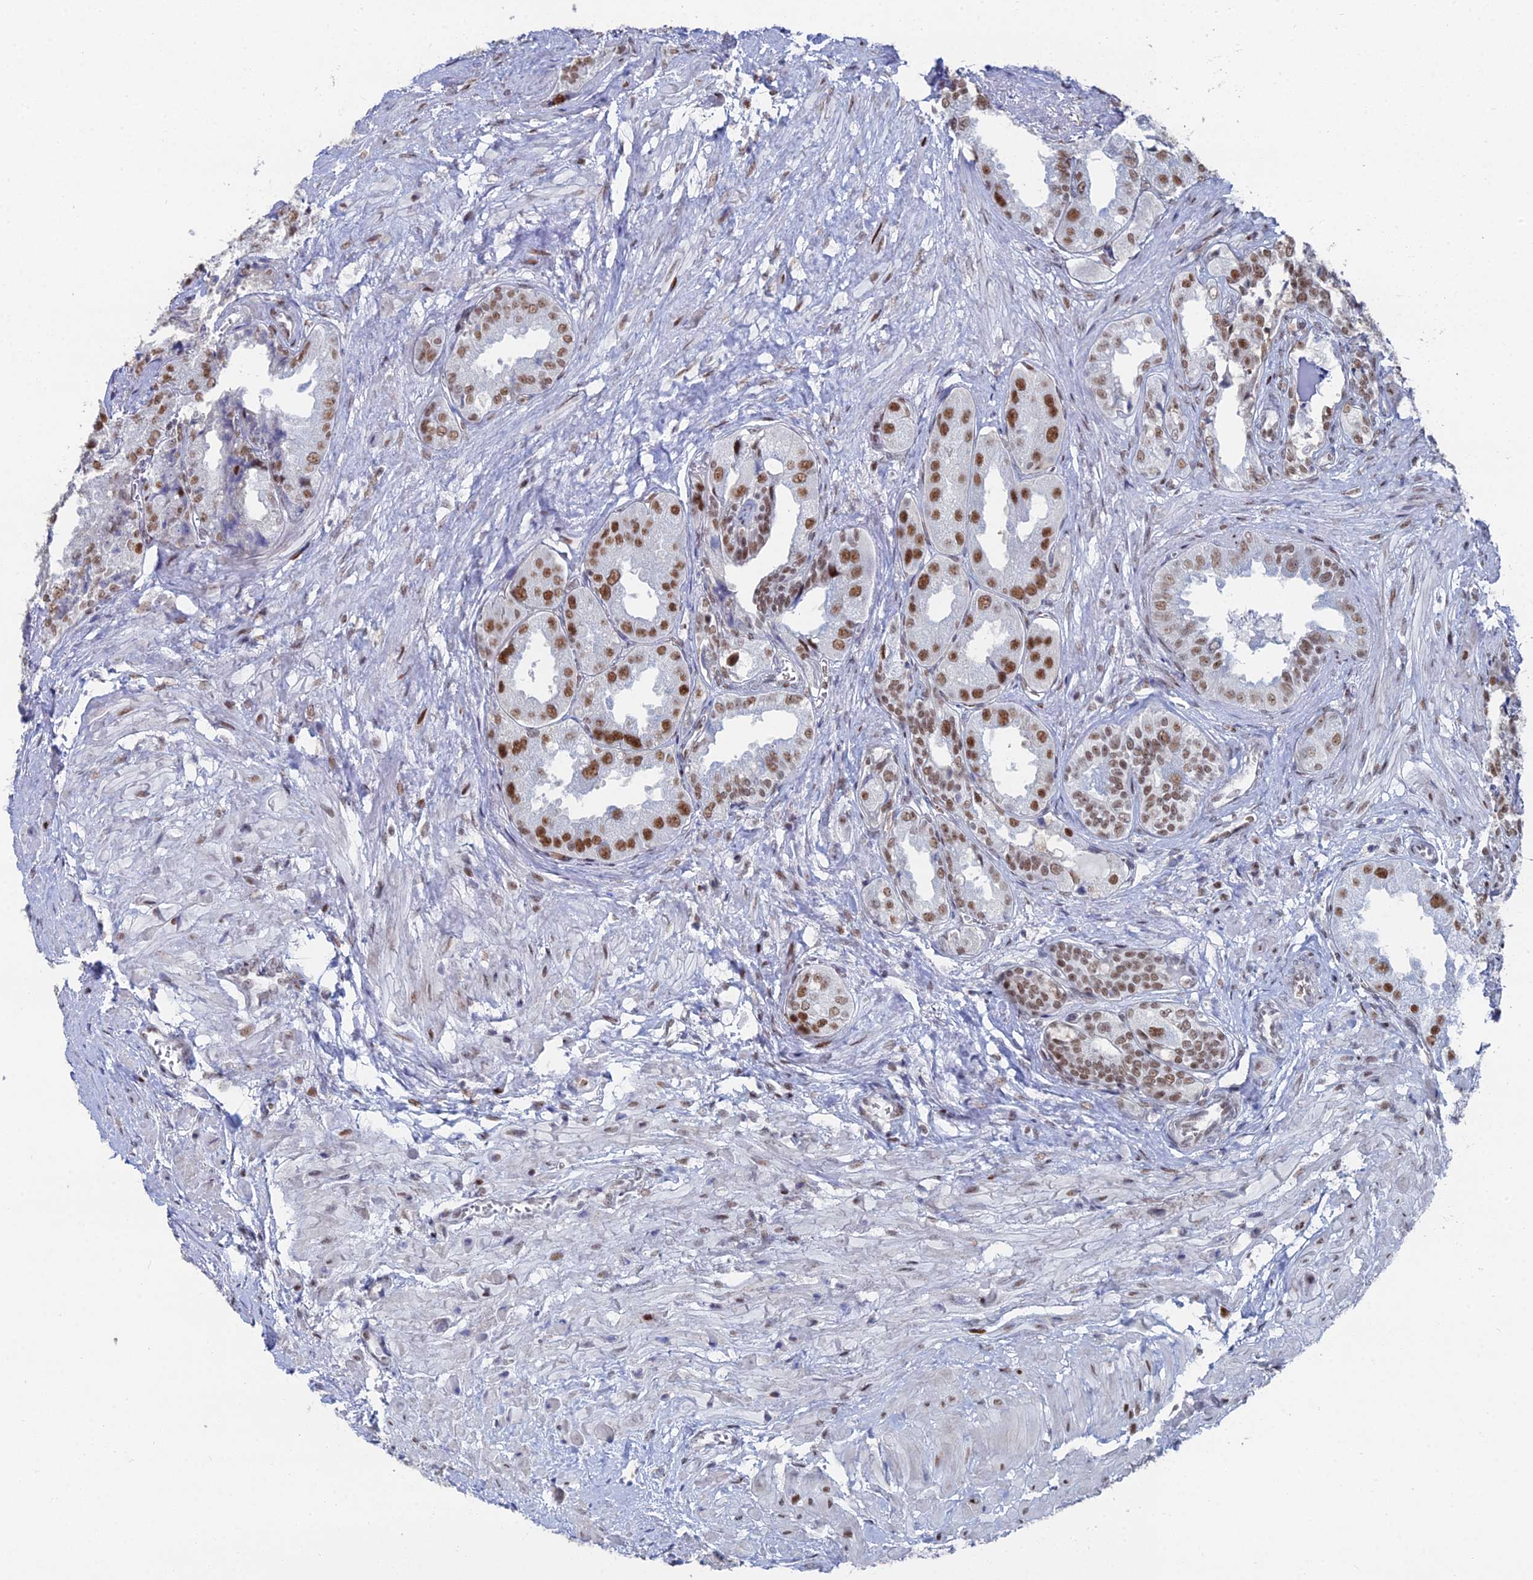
{"staining": {"intensity": "moderate", "quantity": ">75%", "location": "nuclear"}, "tissue": "seminal vesicle", "cell_type": "Glandular cells", "image_type": "normal", "snomed": [{"axis": "morphology", "description": "Normal tissue, NOS"}, {"axis": "topography", "description": "Seminal veicle"}], "caption": "Immunohistochemical staining of normal human seminal vesicle demonstrates medium levels of moderate nuclear expression in approximately >75% of glandular cells. The protein is shown in brown color, while the nuclei are stained blue.", "gene": "GSC2", "patient": {"sex": "male", "age": 63}}